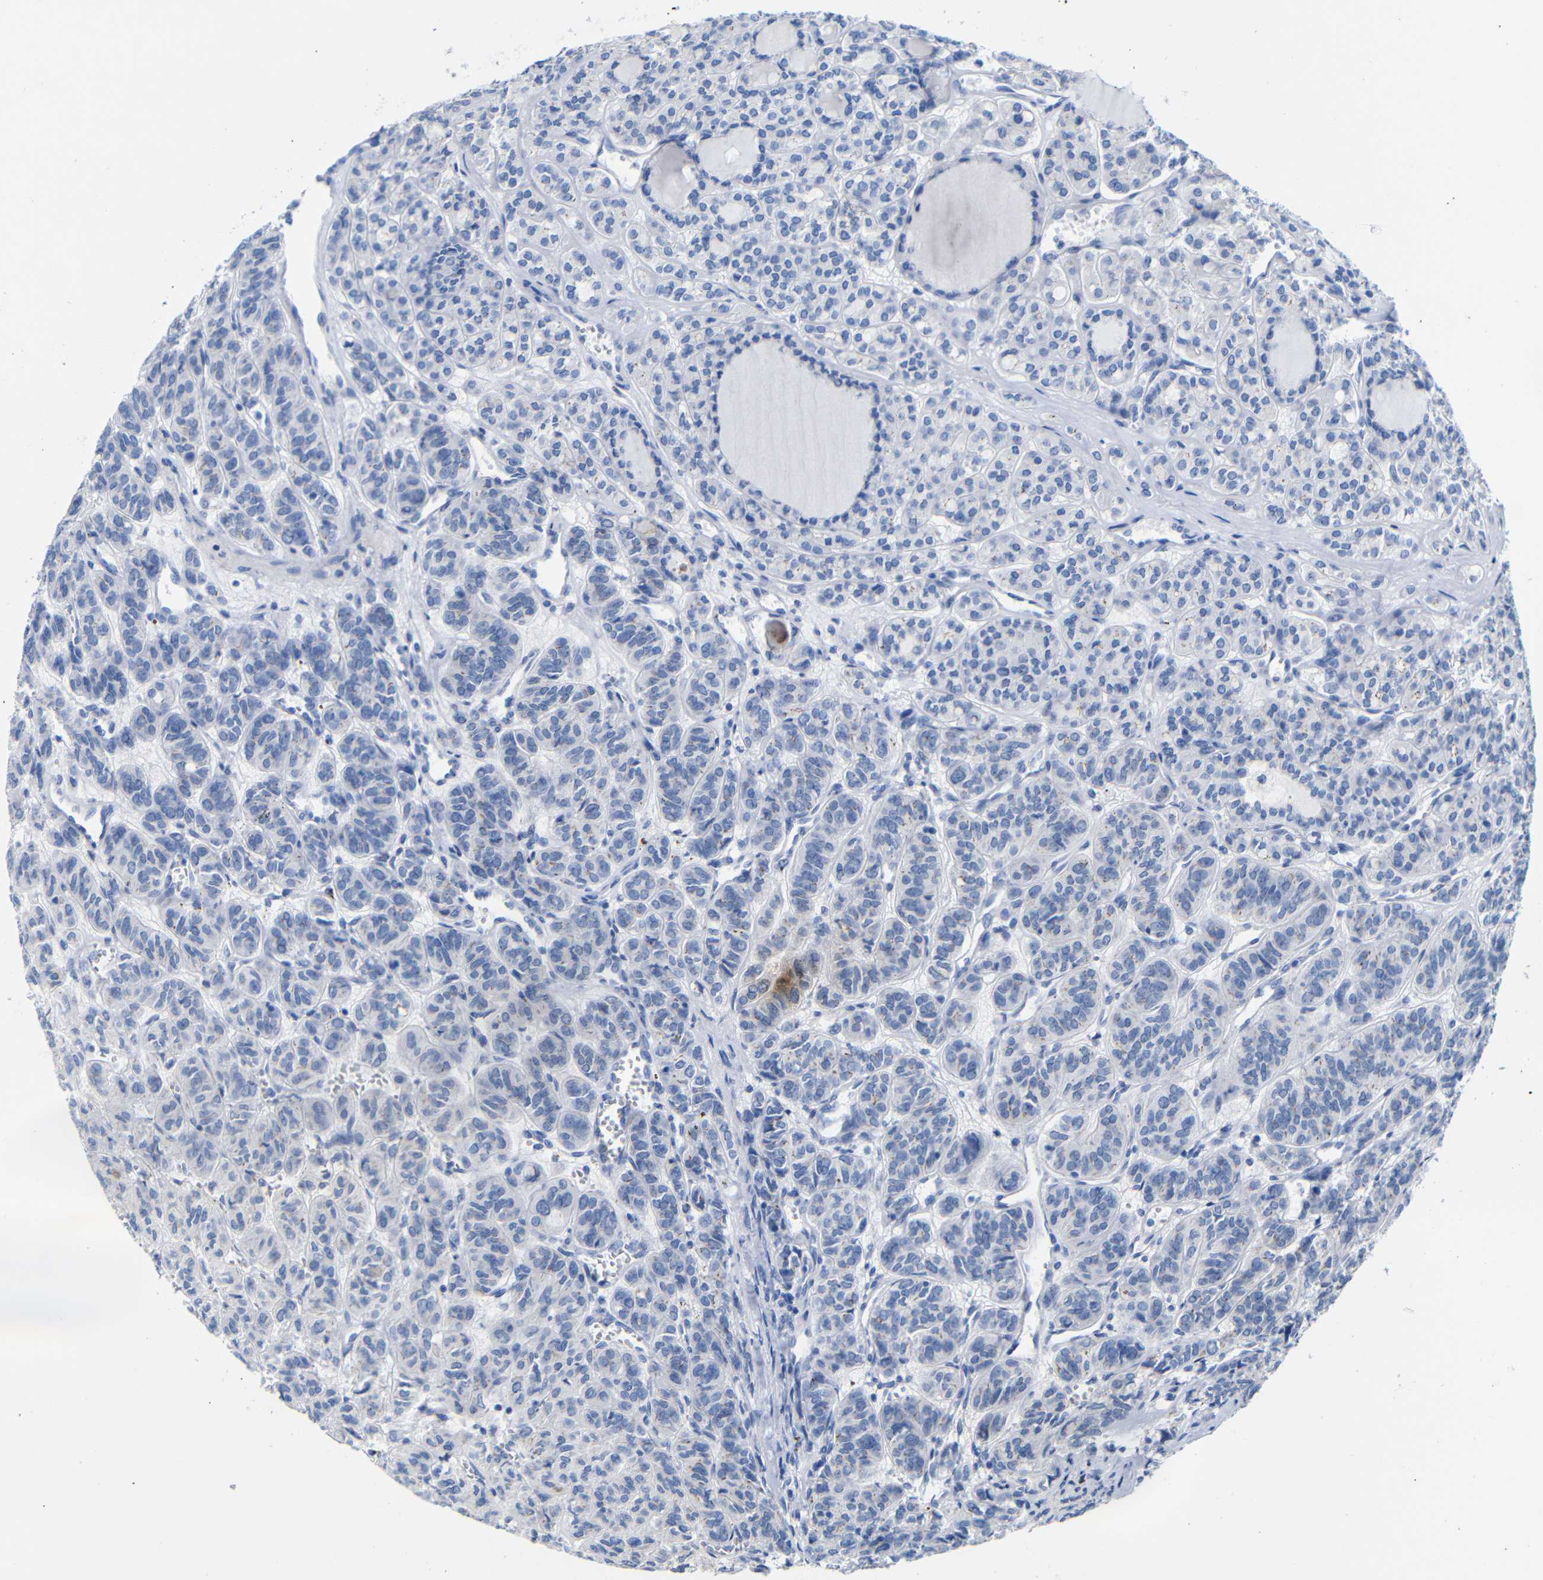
{"staining": {"intensity": "moderate", "quantity": "25%-75%", "location": "cytoplasmic/membranous"}, "tissue": "thyroid cancer", "cell_type": "Tumor cells", "image_type": "cancer", "snomed": [{"axis": "morphology", "description": "Follicular adenoma carcinoma, NOS"}, {"axis": "topography", "description": "Thyroid gland"}], "caption": "DAB (3,3'-diaminobenzidine) immunohistochemical staining of human thyroid cancer (follicular adenoma carcinoma) exhibits moderate cytoplasmic/membranous protein positivity in about 25%-75% of tumor cells.", "gene": "CGNL1", "patient": {"sex": "female", "age": 71}}